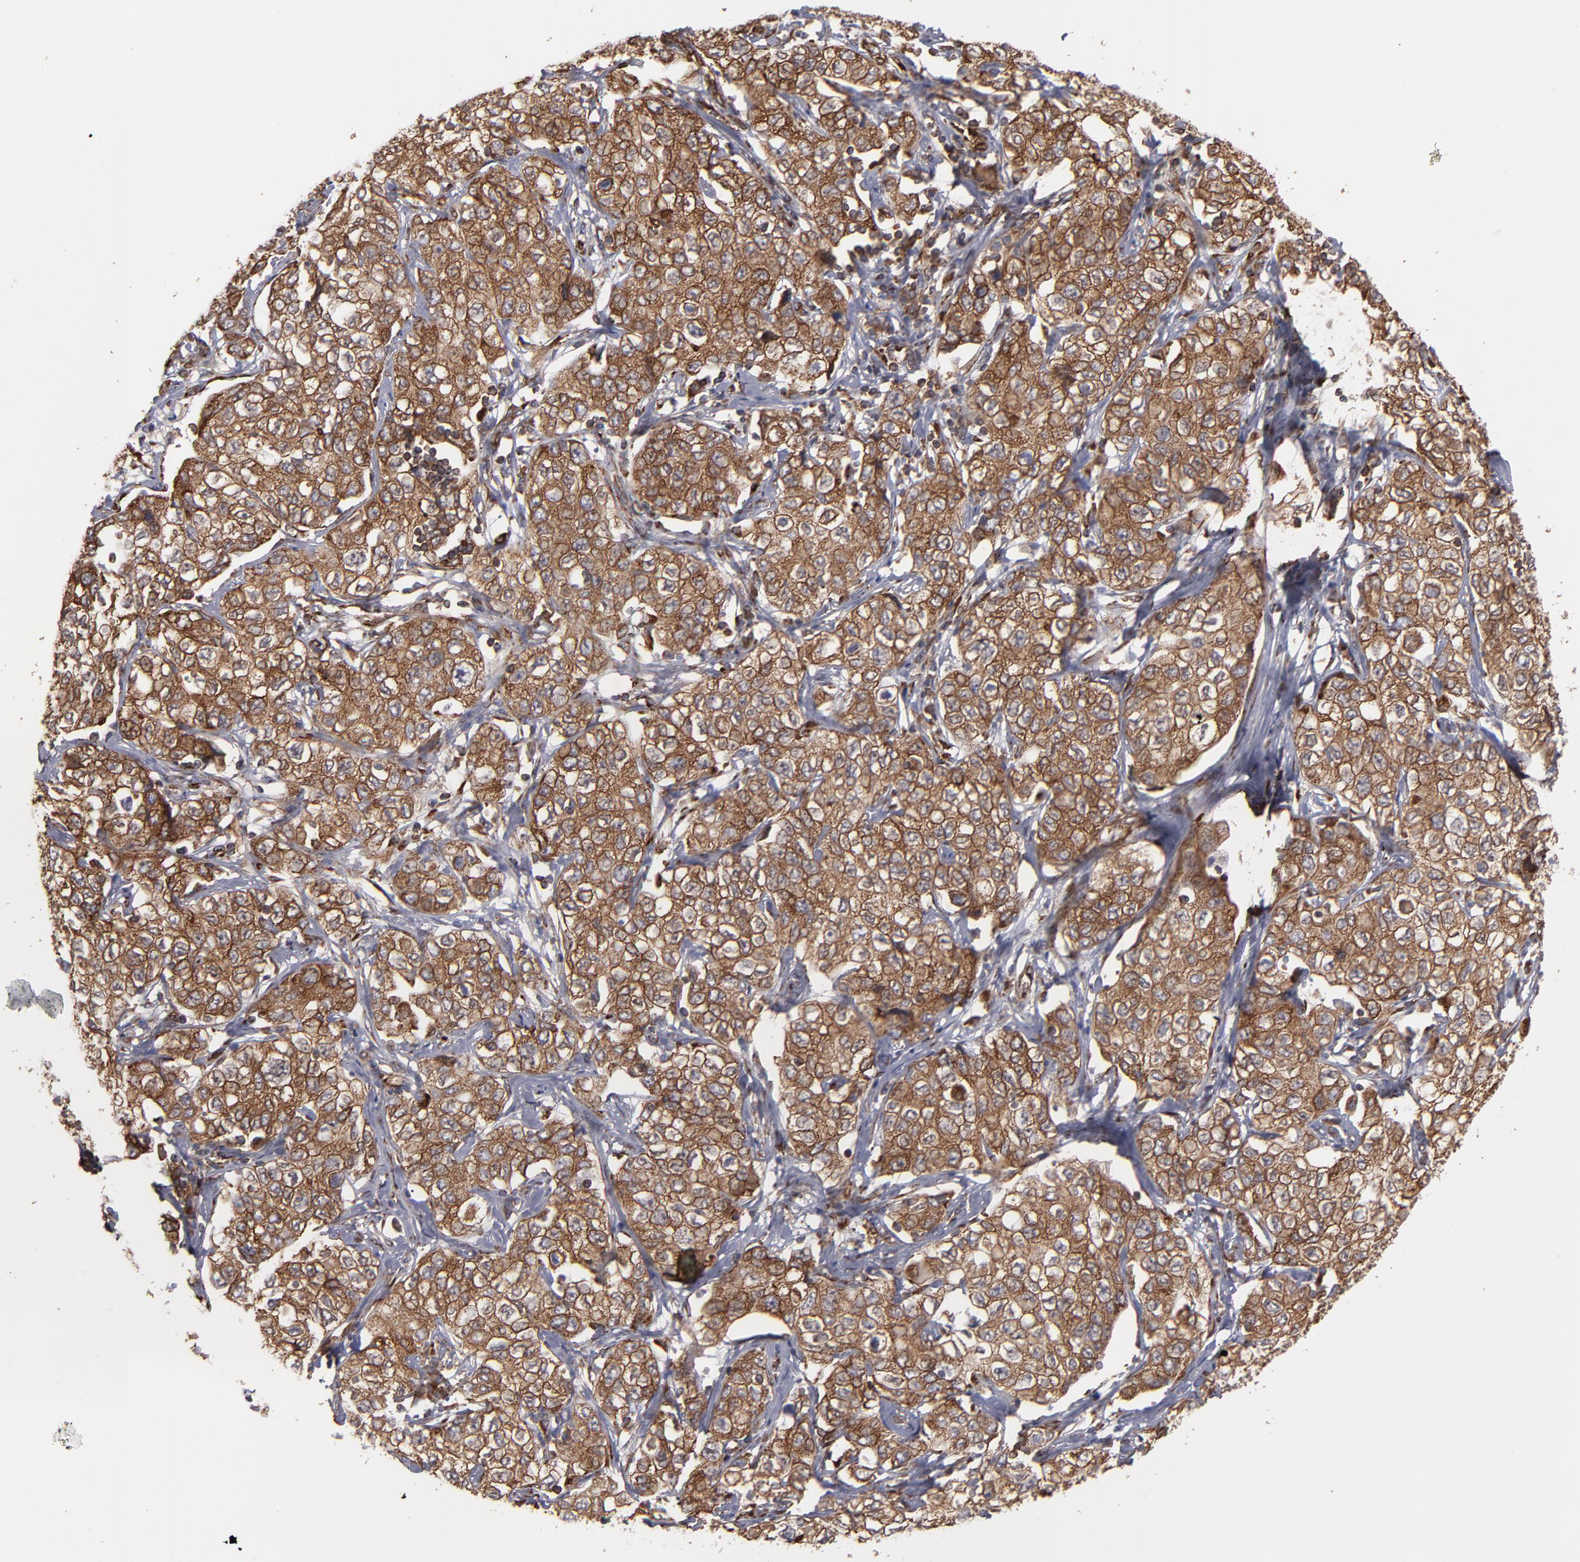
{"staining": {"intensity": "moderate", "quantity": ">75%", "location": "cytoplasmic/membranous"}, "tissue": "stomach cancer", "cell_type": "Tumor cells", "image_type": "cancer", "snomed": [{"axis": "morphology", "description": "Adenocarcinoma, NOS"}, {"axis": "topography", "description": "Stomach"}], "caption": "Immunohistochemical staining of human stomach adenocarcinoma reveals medium levels of moderate cytoplasmic/membranous protein expression in approximately >75% of tumor cells.", "gene": "KTN1", "patient": {"sex": "male", "age": 48}}